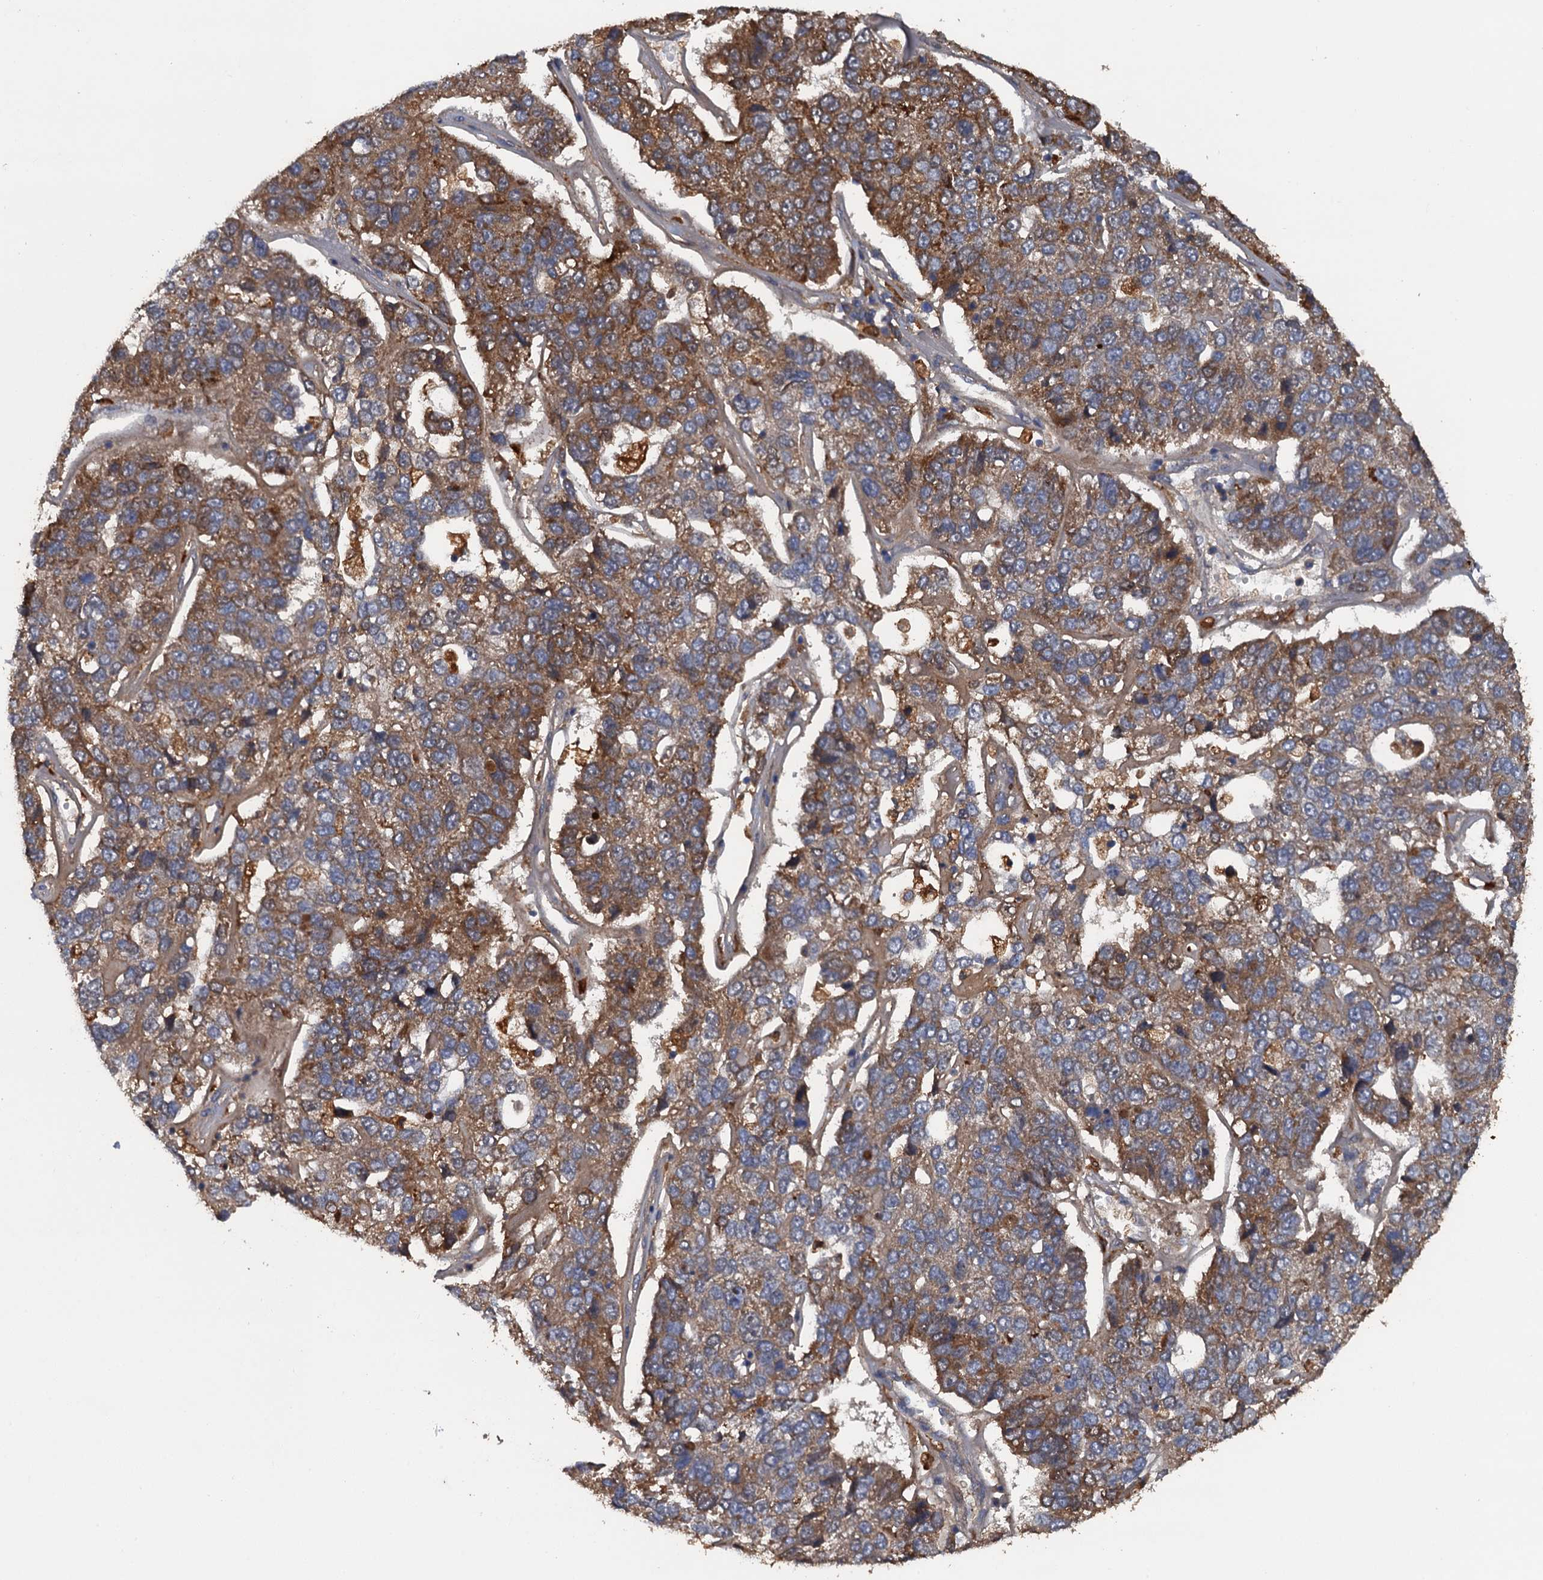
{"staining": {"intensity": "moderate", "quantity": ">75%", "location": "cytoplasmic/membranous"}, "tissue": "pancreatic cancer", "cell_type": "Tumor cells", "image_type": "cancer", "snomed": [{"axis": "morphology", "description": "Adenocarcinoma, NOS"}, {"axis": "topography", "description": "Pancreas"}], "caption": "An image of pancreatic cancer (adenocarcinoma) stained for a protein shows moderate cytoplasmic/membranous brown staining in tumor cells.", "gene": "HAPLN3", "patient": {"sex": "female", "age": 61}}